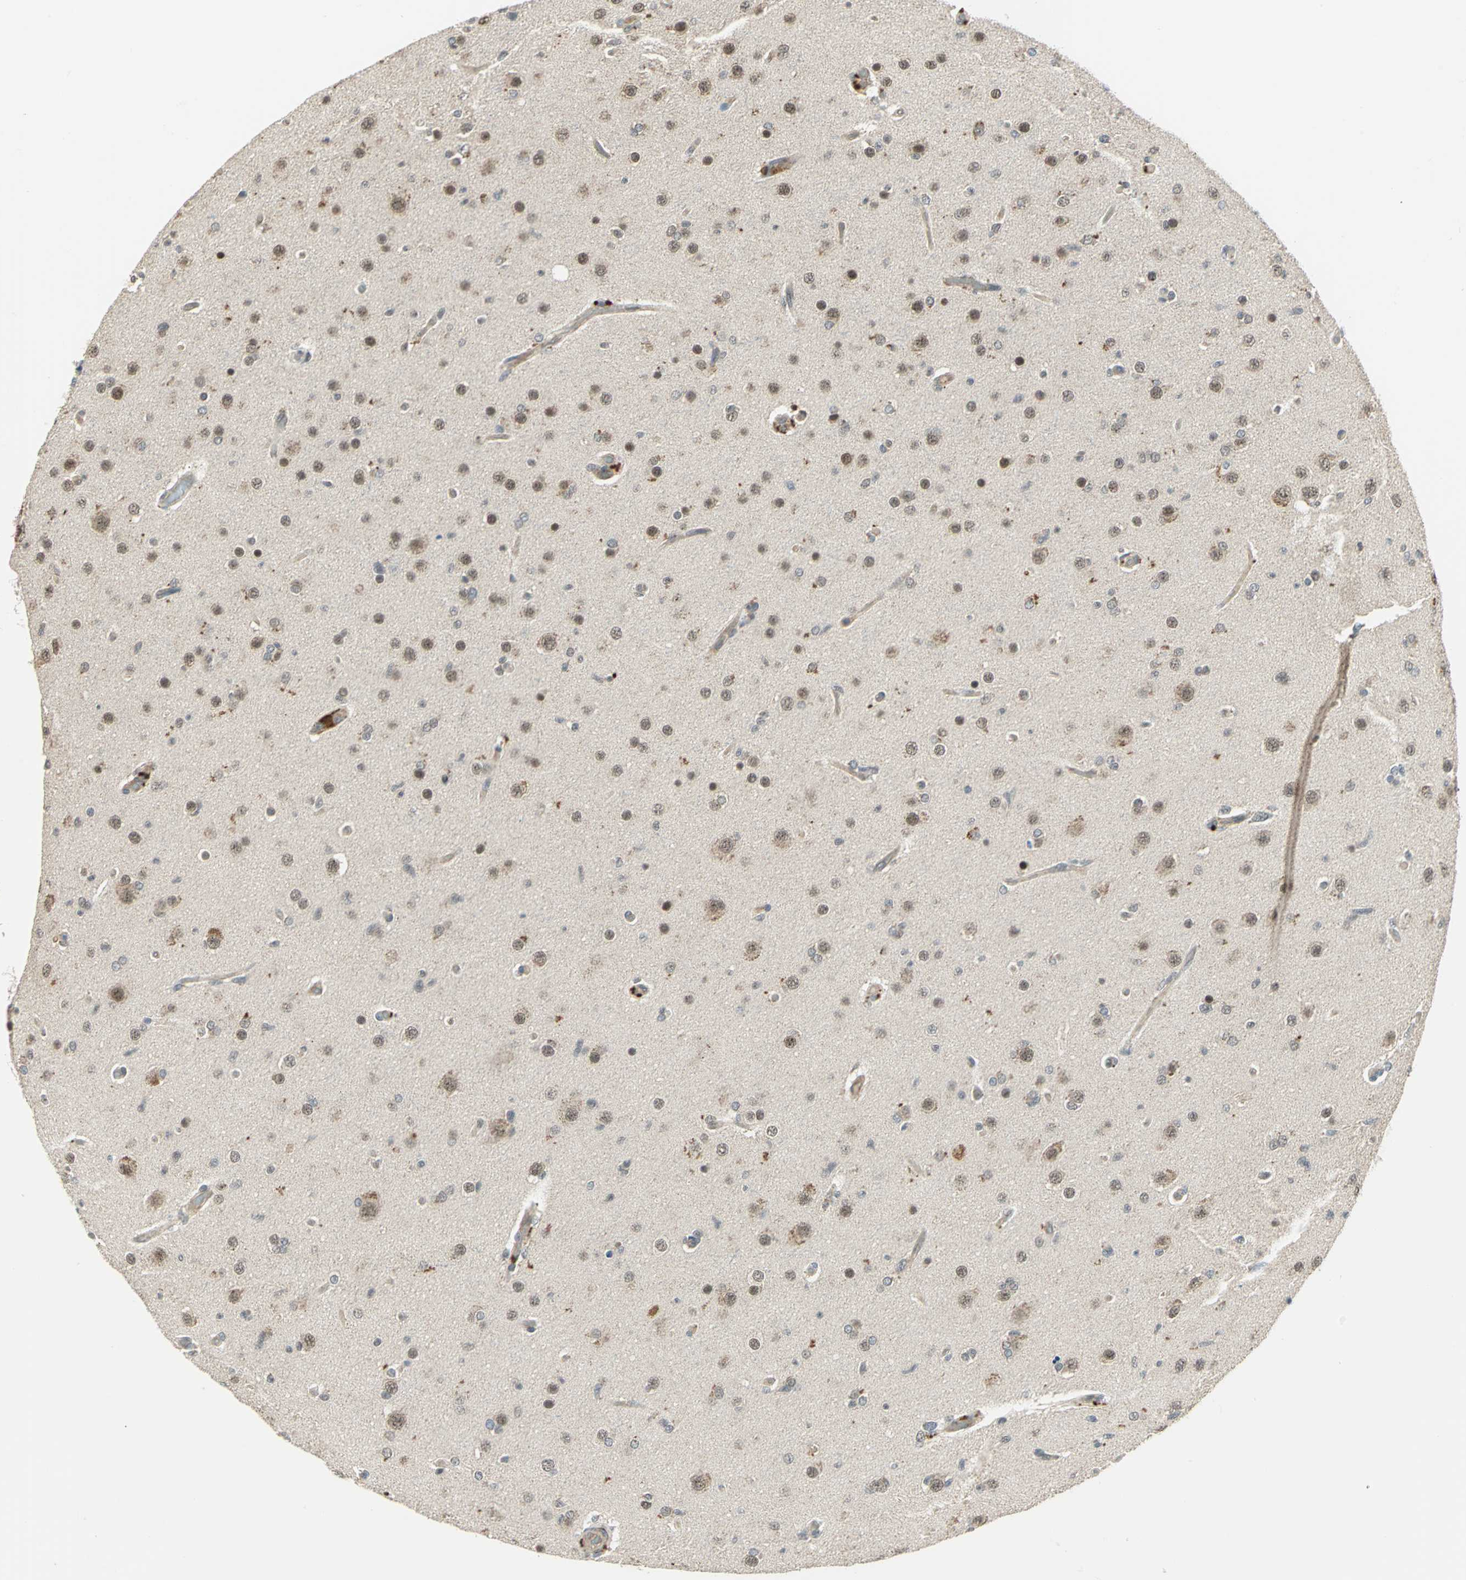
{"staining": {"intensity": "weak", "quantity": ">75%", "location": "cytoplasmic/membranous"}, "tissue": "glioma", "cell_type": "Tumor cells", "image_type": "cancer", "snomed": [{"axis": "morphology", "description": "Glioma, malignant, High grade"}, {"axis": "topography", "description": "Brain"}], "caption": "Immunohistochemical staining of glioma displays weak cytoplasmic/membranous protein positivity in about >75% of tumor cells.", "gene": "PLAGL2", "patient": {"sex": "male", "age": 33}}